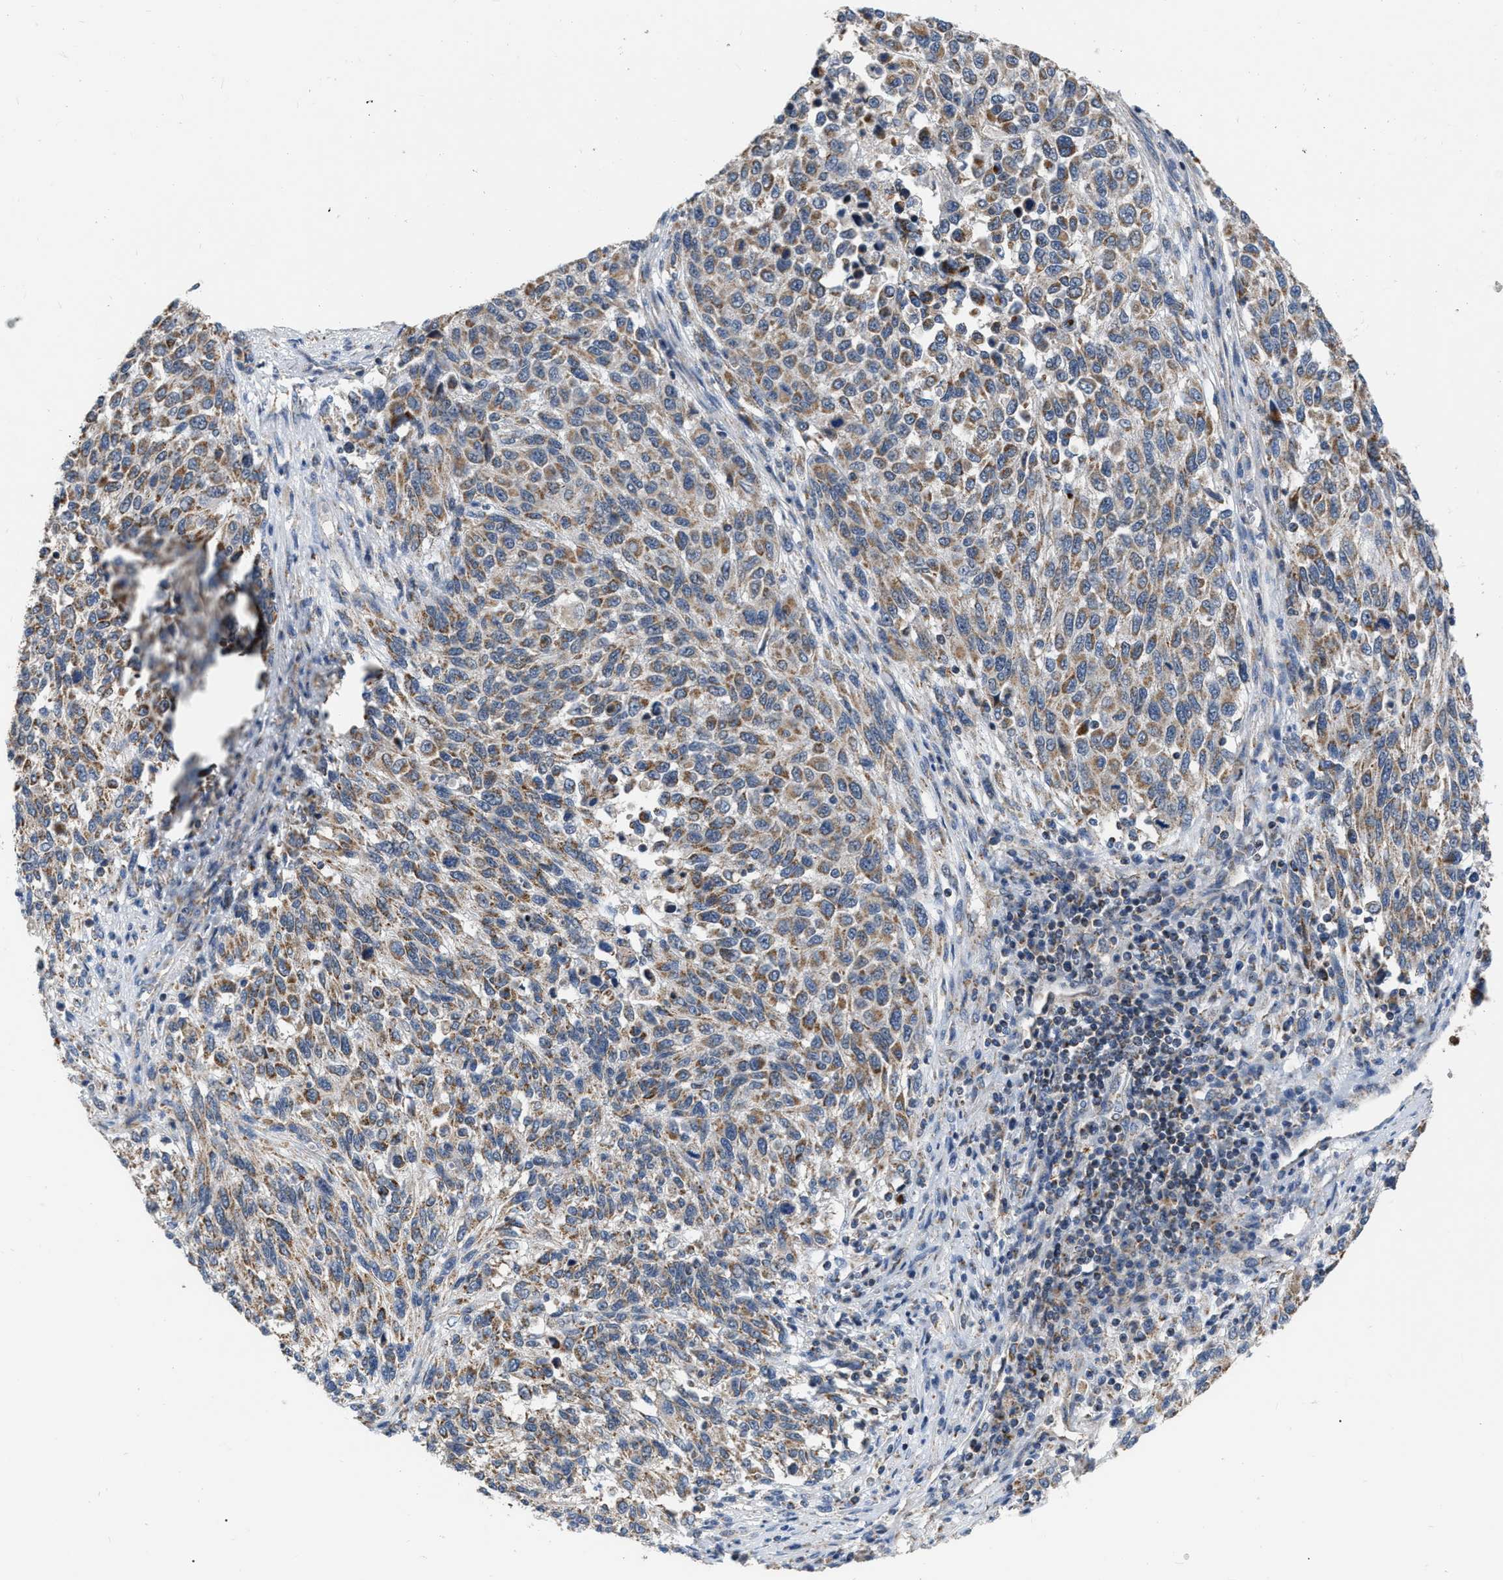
{"staining": {"intensity": "moderate", "quantity": ">75%", "location": "cytoplasmic/membranous"}, "tissue": "melanoma", "cell_type": "Tumor cells", "image_type": "cancer", "snomed": [{"axis": "morphology", "description": "Malignant melanoma, Metastatic site"}, {"axis": "topography", "description": "Lymph node"}], "caption": "Immunohistochemical staining of human malignant melanoma (metastatic site) exhibits medium levels of moderate cytoplasmic/membranous protein positivity in about >75% of tumor cells.", "gene": "DDX56", "patient": {"sex": "male", "age": 61}}